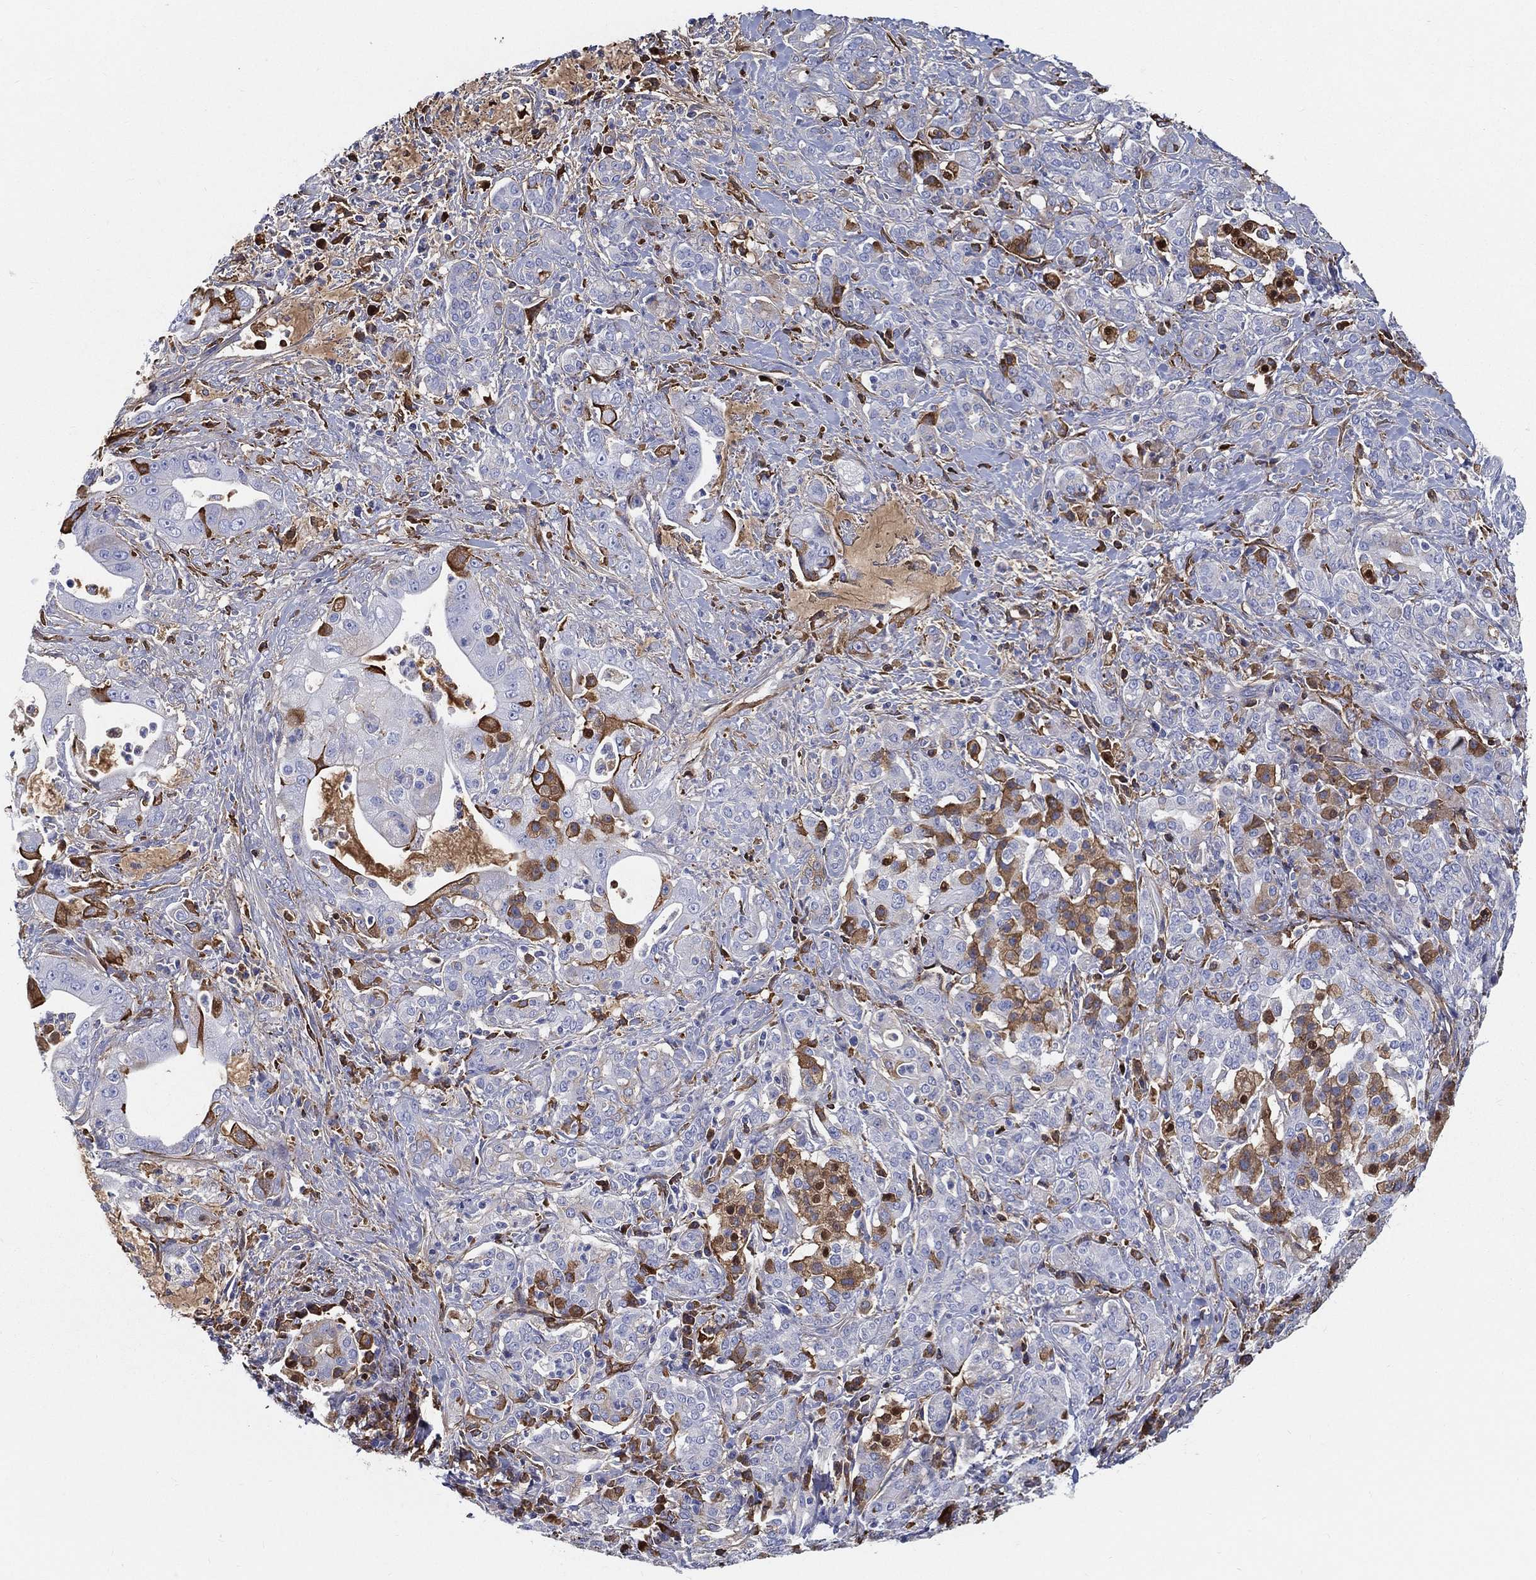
{"staining": {"intensity": "strong", "quantity": "<25%", "location": "cytoplasmic/membranous"}, "tissue": "pancreatic cancer", "cell_type": "Tumor cells", "image_type": "cancer", "snomed": [{"axis": "morphology", "description": "Normal tissue, NOS"}, {"axis": "morphology", "description": "Inflammation, NOS"}, {"axis": "morphology", "description": "Adenocarcinoma, NOS"}, {"axis": "topography", "description": "Pancreas"}], "caption": "This is an image of IHC staining of adenocarcinoma (pancreatic), which shows strong positivity in the cytoplasmic/membranous of tumor cells.", "gene": "IFNB1", "patient": {"sex": "male", "age": 57}}